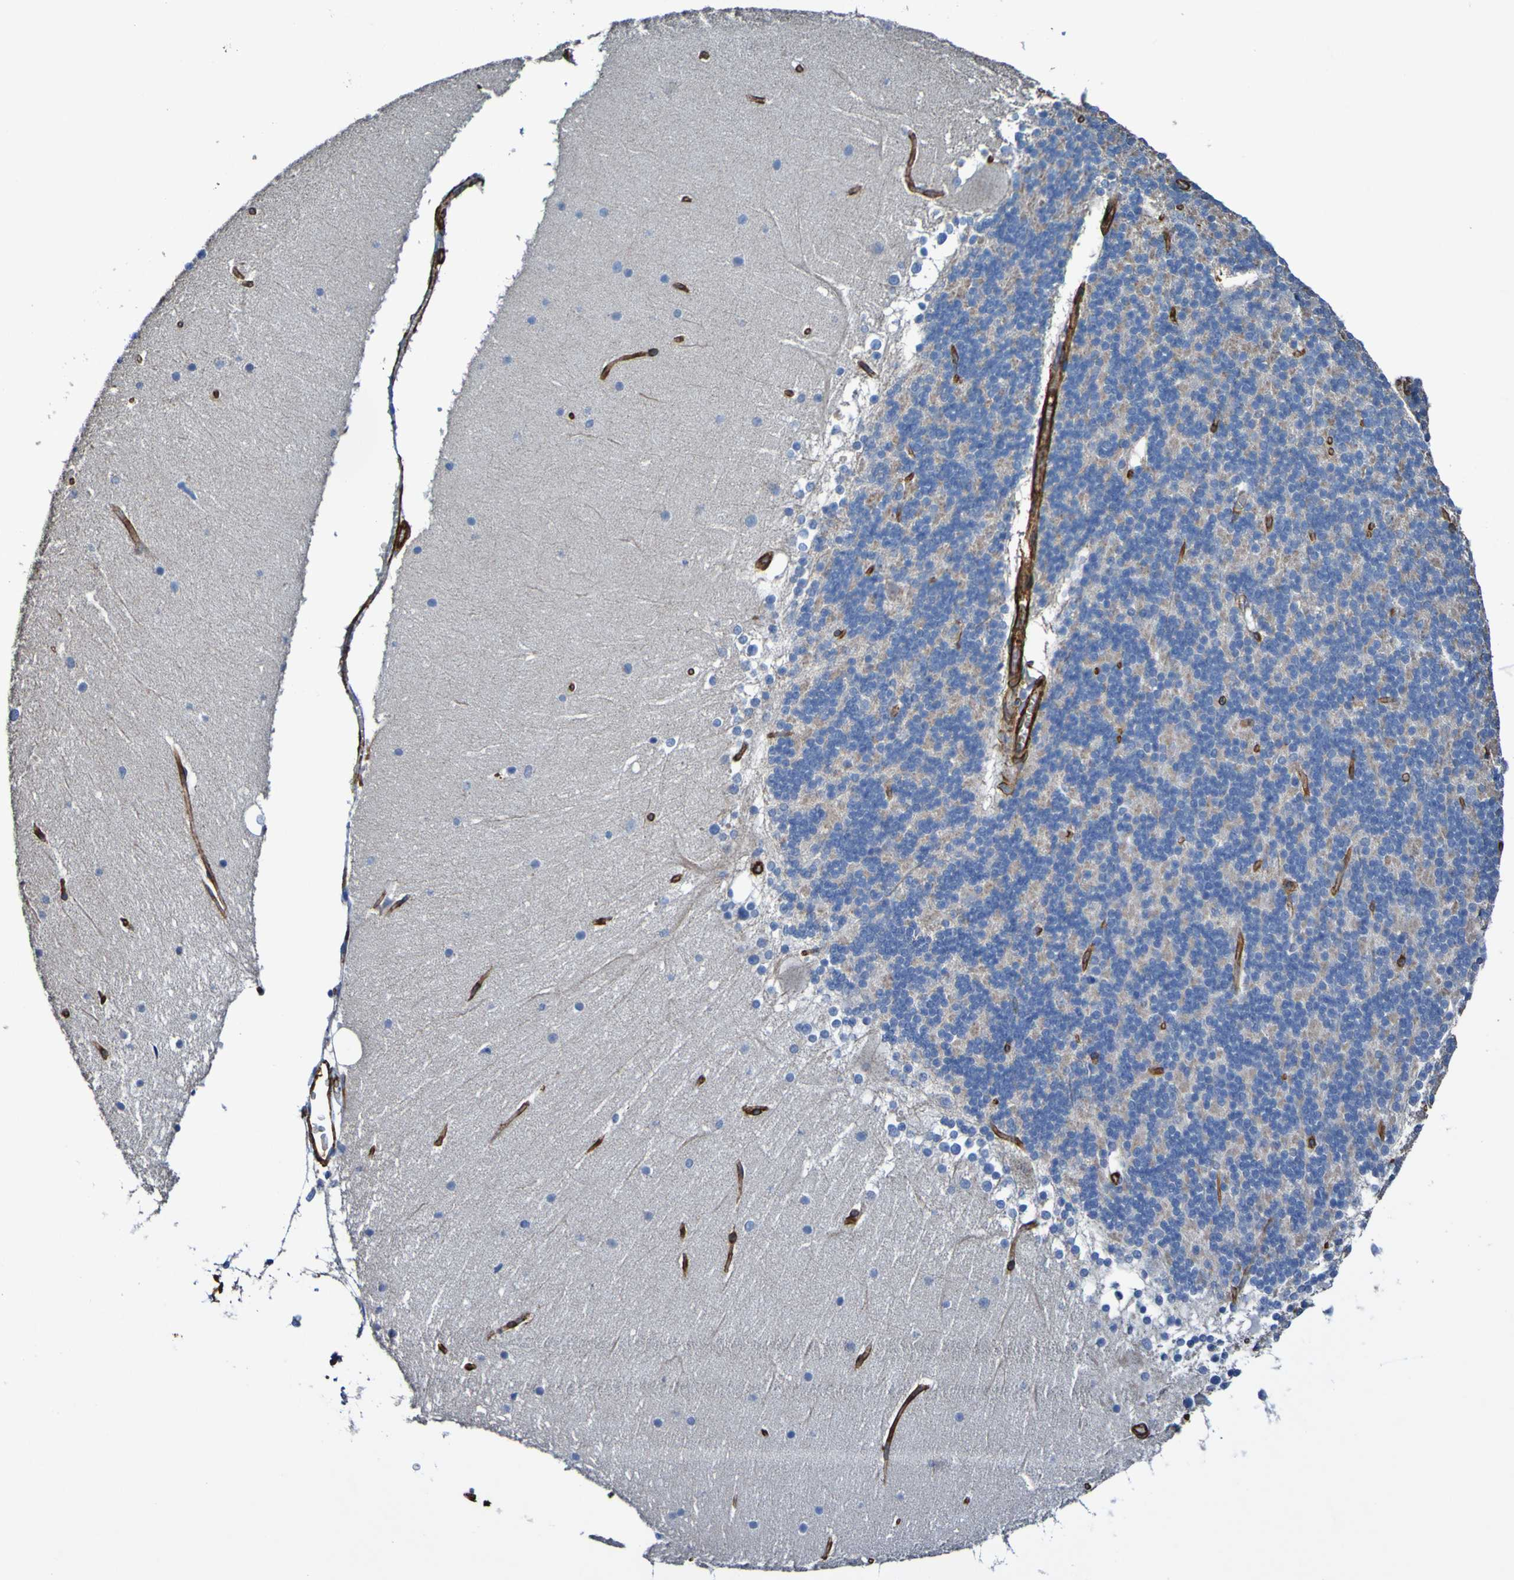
{"staining": {"intensity": "weak", "quantity": "<25%", "location": "cytoplasmic/membranous"}, "tissue": "cerebellum", "cell_type": "Cells in granular layer", "image_type": "normal", "snomed": [{"axis": "morphology", "description": "Normal tissue, NOS"}, {"axis": "topography", "description": "Cerebellum"}], "caption": "Cerebellum stained for a protein using immunohistochemistry demonstrates no expression cells in granular layer.", "gene": "ELMOD3", "patient": {"sex": "female", "age": 19}}